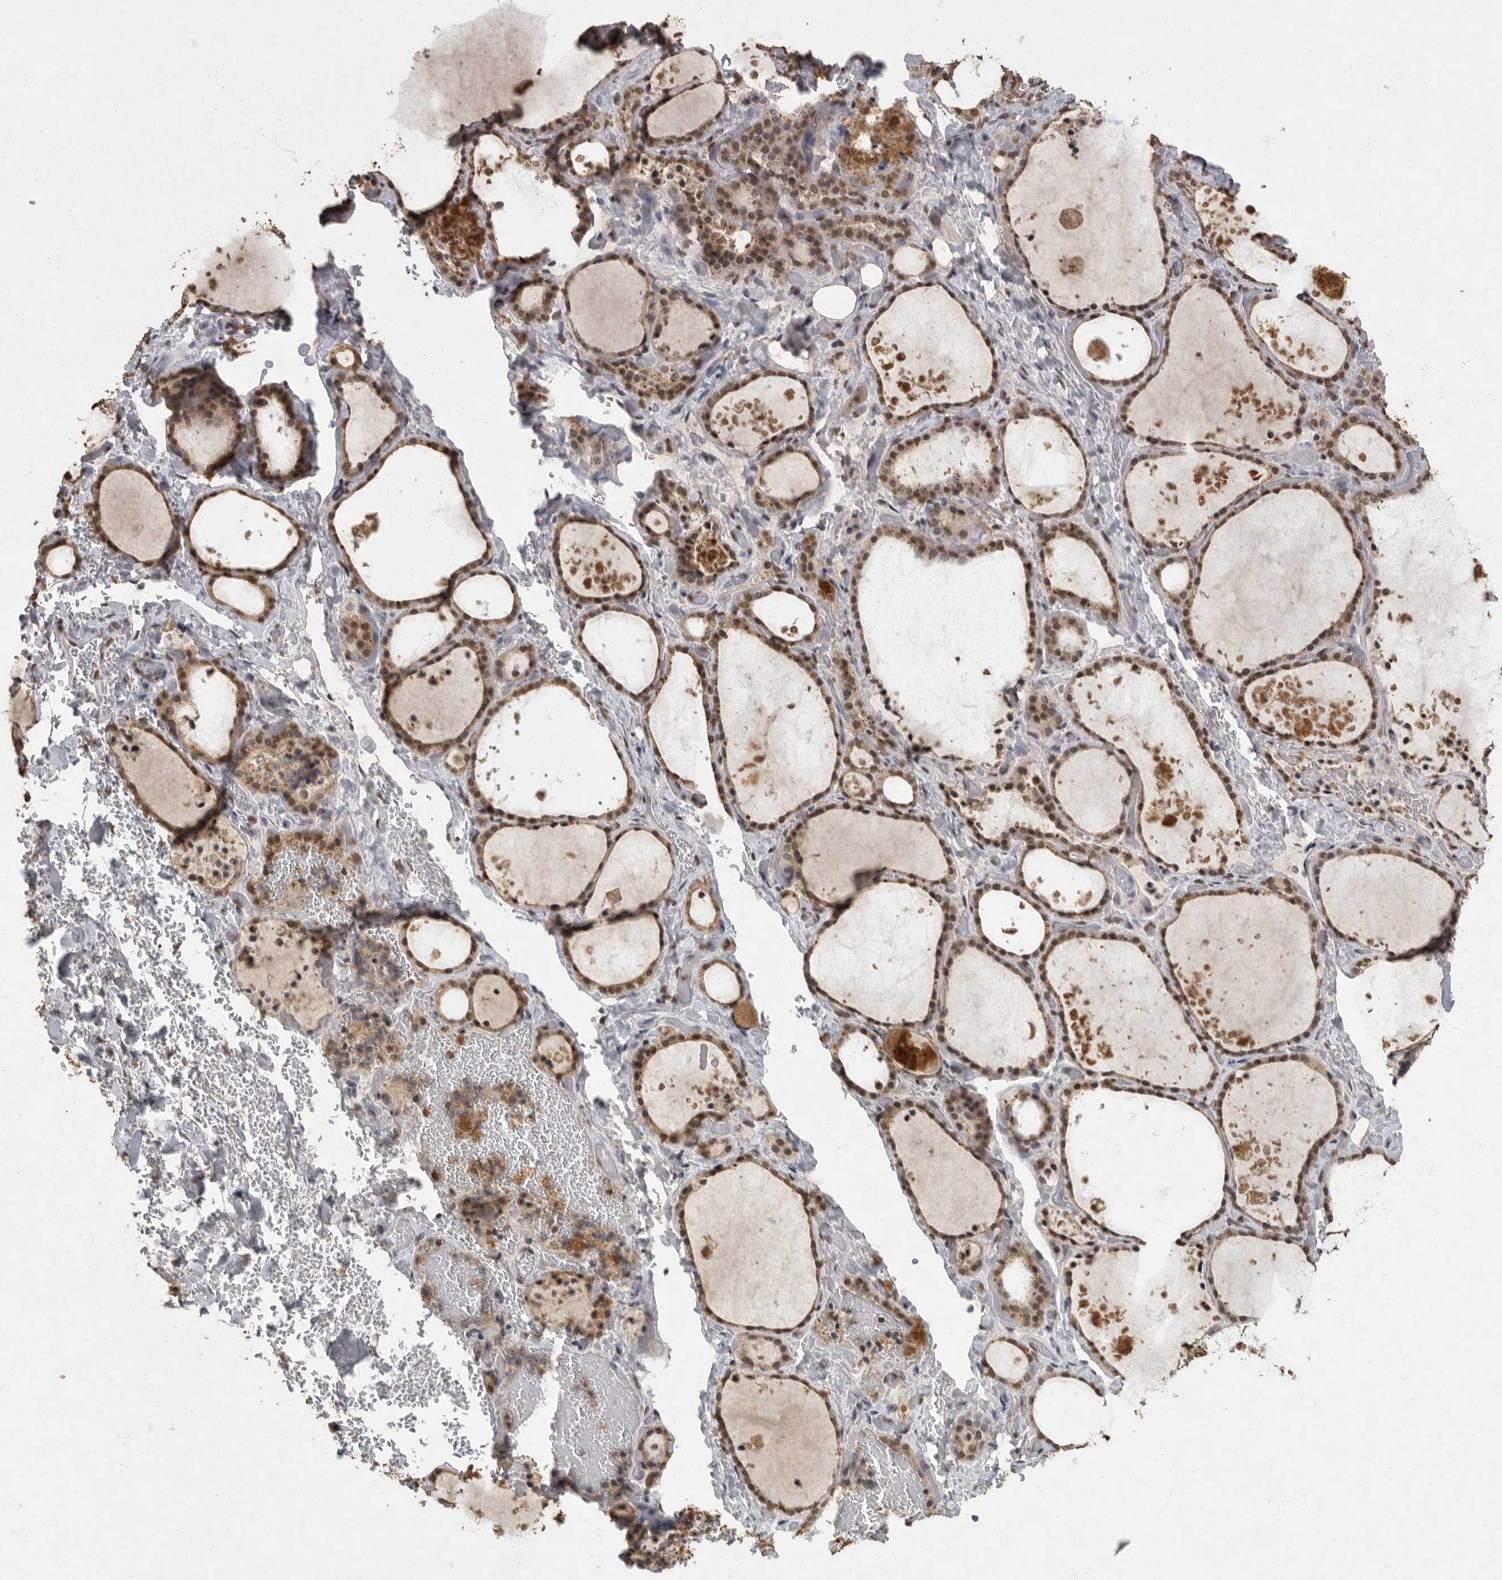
{"staining": {"intensity": "moderate", "quantity": ">75%", "location": "cytoplasmic/membranous,nuclear"}, "tissue": "thyroid gland", "cell_type": "Glandular cells", "image_type": "normal", "snomed": [{"axis": "morphology", "description": "Normal tissue, NOS"}, {"axis": "topography", "description": "Thyroid gland"}], "caption": "The immunohistochemical stain highlights moderate cytoplasmic/membranous,nuclear staining in glandular cells of benign thyroid gland. (brown staining indicates protein expression, while blue staining denotes nuclei).", "gene": "NBL1", "patient": {"sex": "female", "age": 44}}